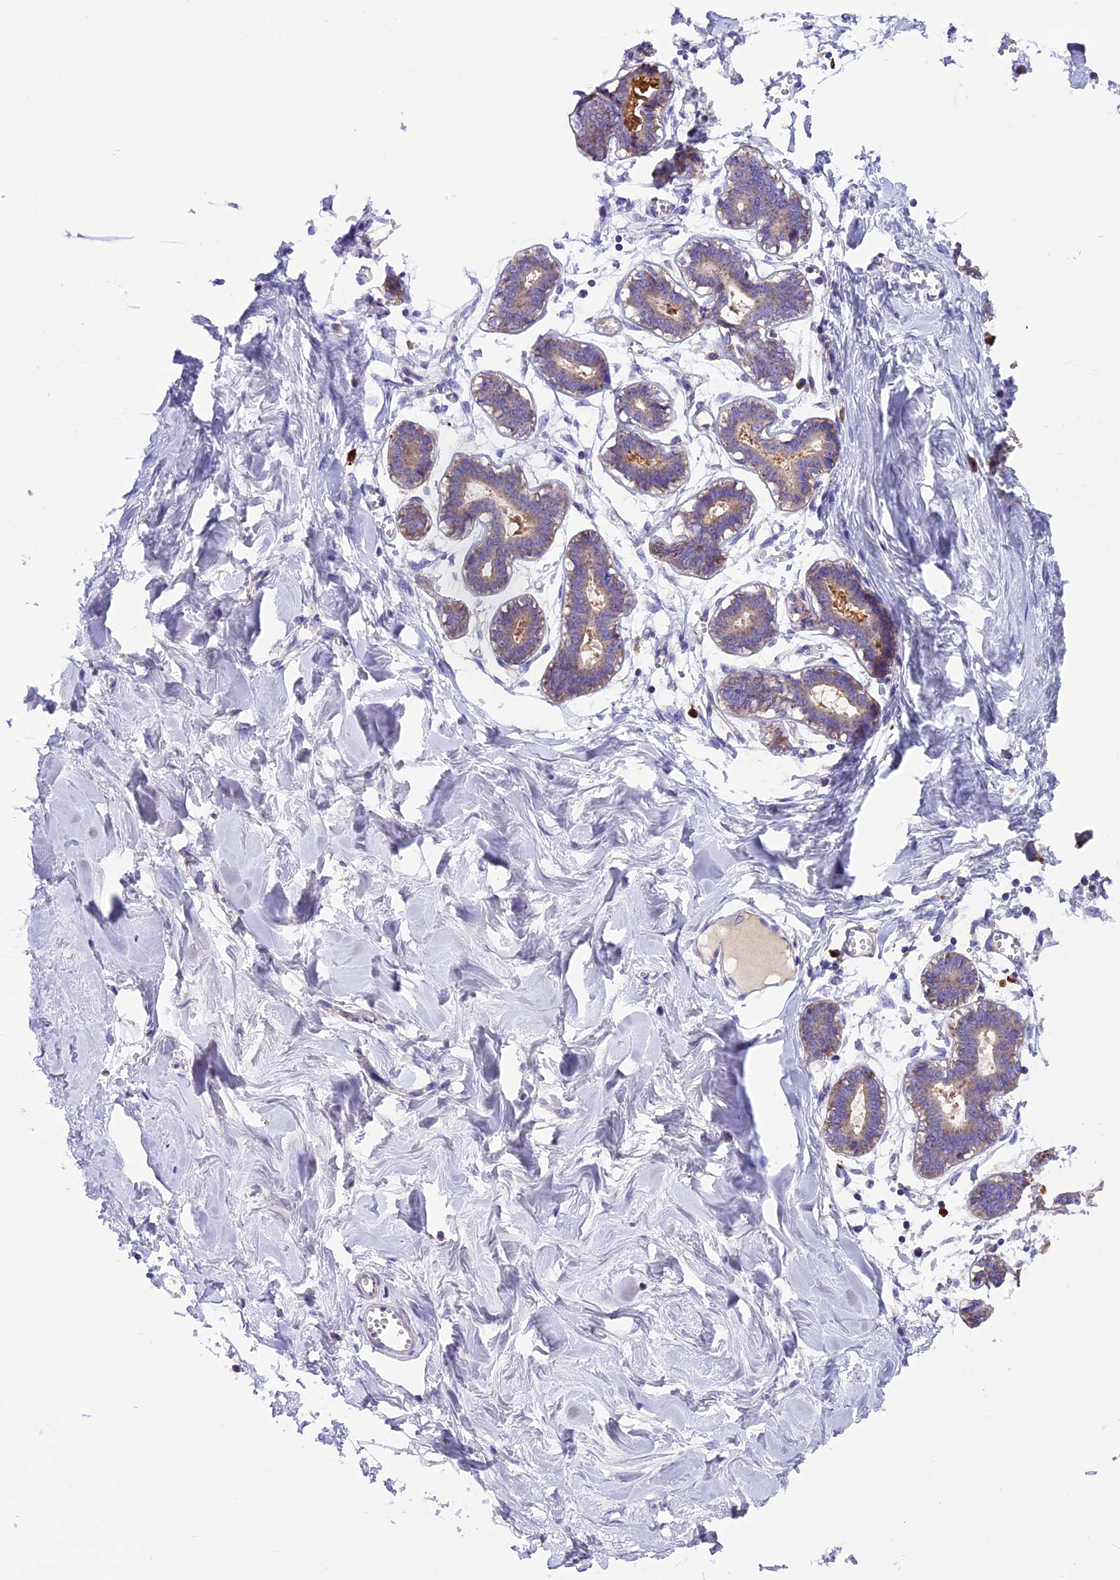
{"staining": {"intensity": "negative", "quantity": "none", "location": "none"}, "tissue": "breast", "cell_type": "Adipocytes", "image_type": "normal", "snomed": [{"axis": "morphology", "description": "Normal tissue, NOS"}, {"axis": "topography", "description": "Breast"}], "caption": "Breast stained for a protein using immunohistochemistry exhibits no staining adipocytes.", "gene": "METTL22", "patient": {"sex": "female", "age": 27}}